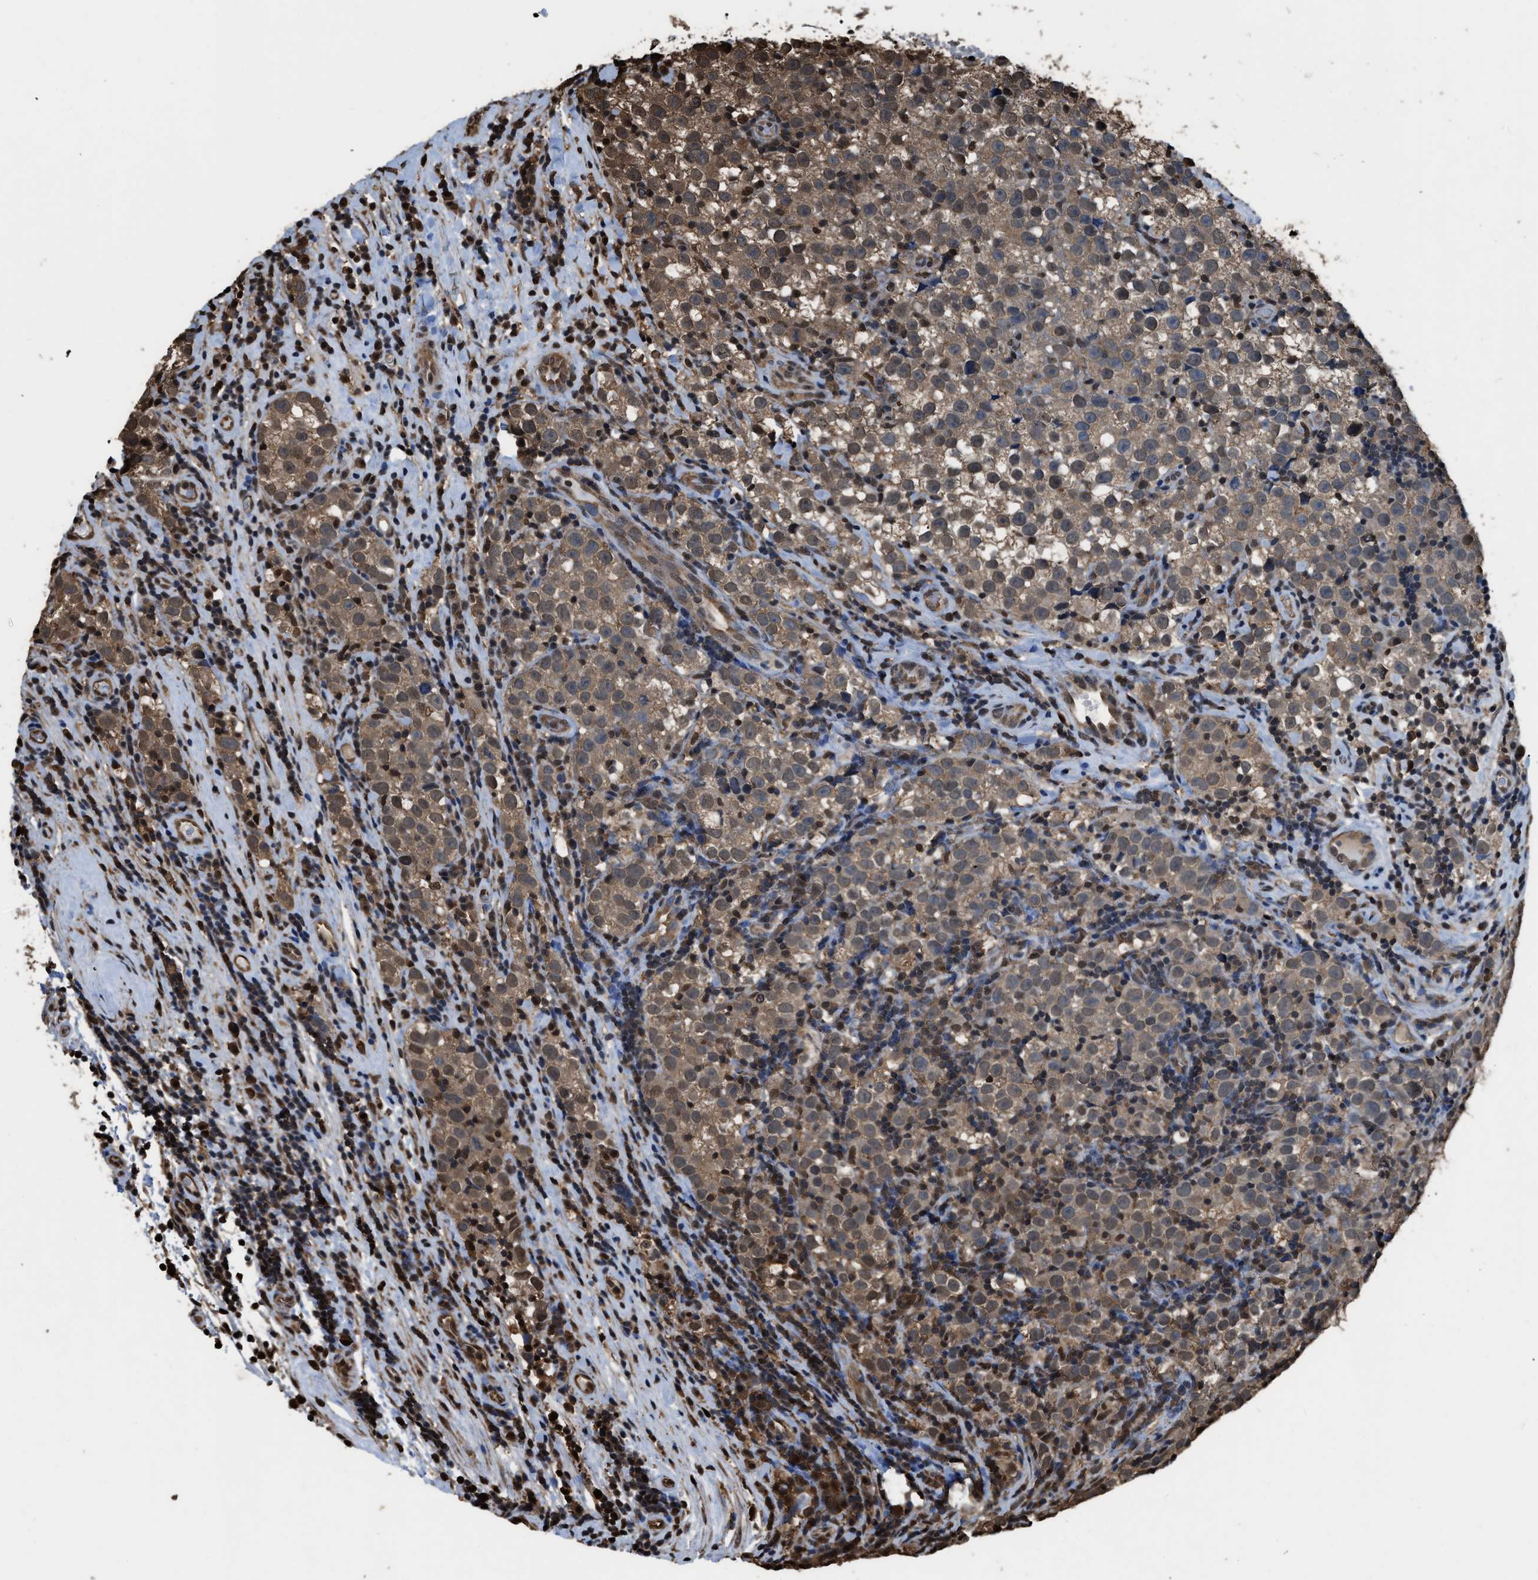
{"staining": {"intensity": "weak", "quantity": ">75%", "location": "cytoplasmic/membranous"}, "tissue": "testis cancer", "cell_type": "Tumor cells", "image_type": "cancer", "snomed": [{"axis": "morphology", "description": "Normal tissue, NOS"}, {"axis": "morphology", "description": "Seminoma, NOS"}, {"axis": "topography", "description": "Testis"}], "caption": "Immunohistochemical staining of testis seminoma reveals weak cytoplasmic/membranous protein expression in approximately >75% of tumor cells. The protein of interest is shown in brown color, while the nuclei are stained blue.", "gene": "FNTA", "patient": {"sex": "male", "age": 43}}